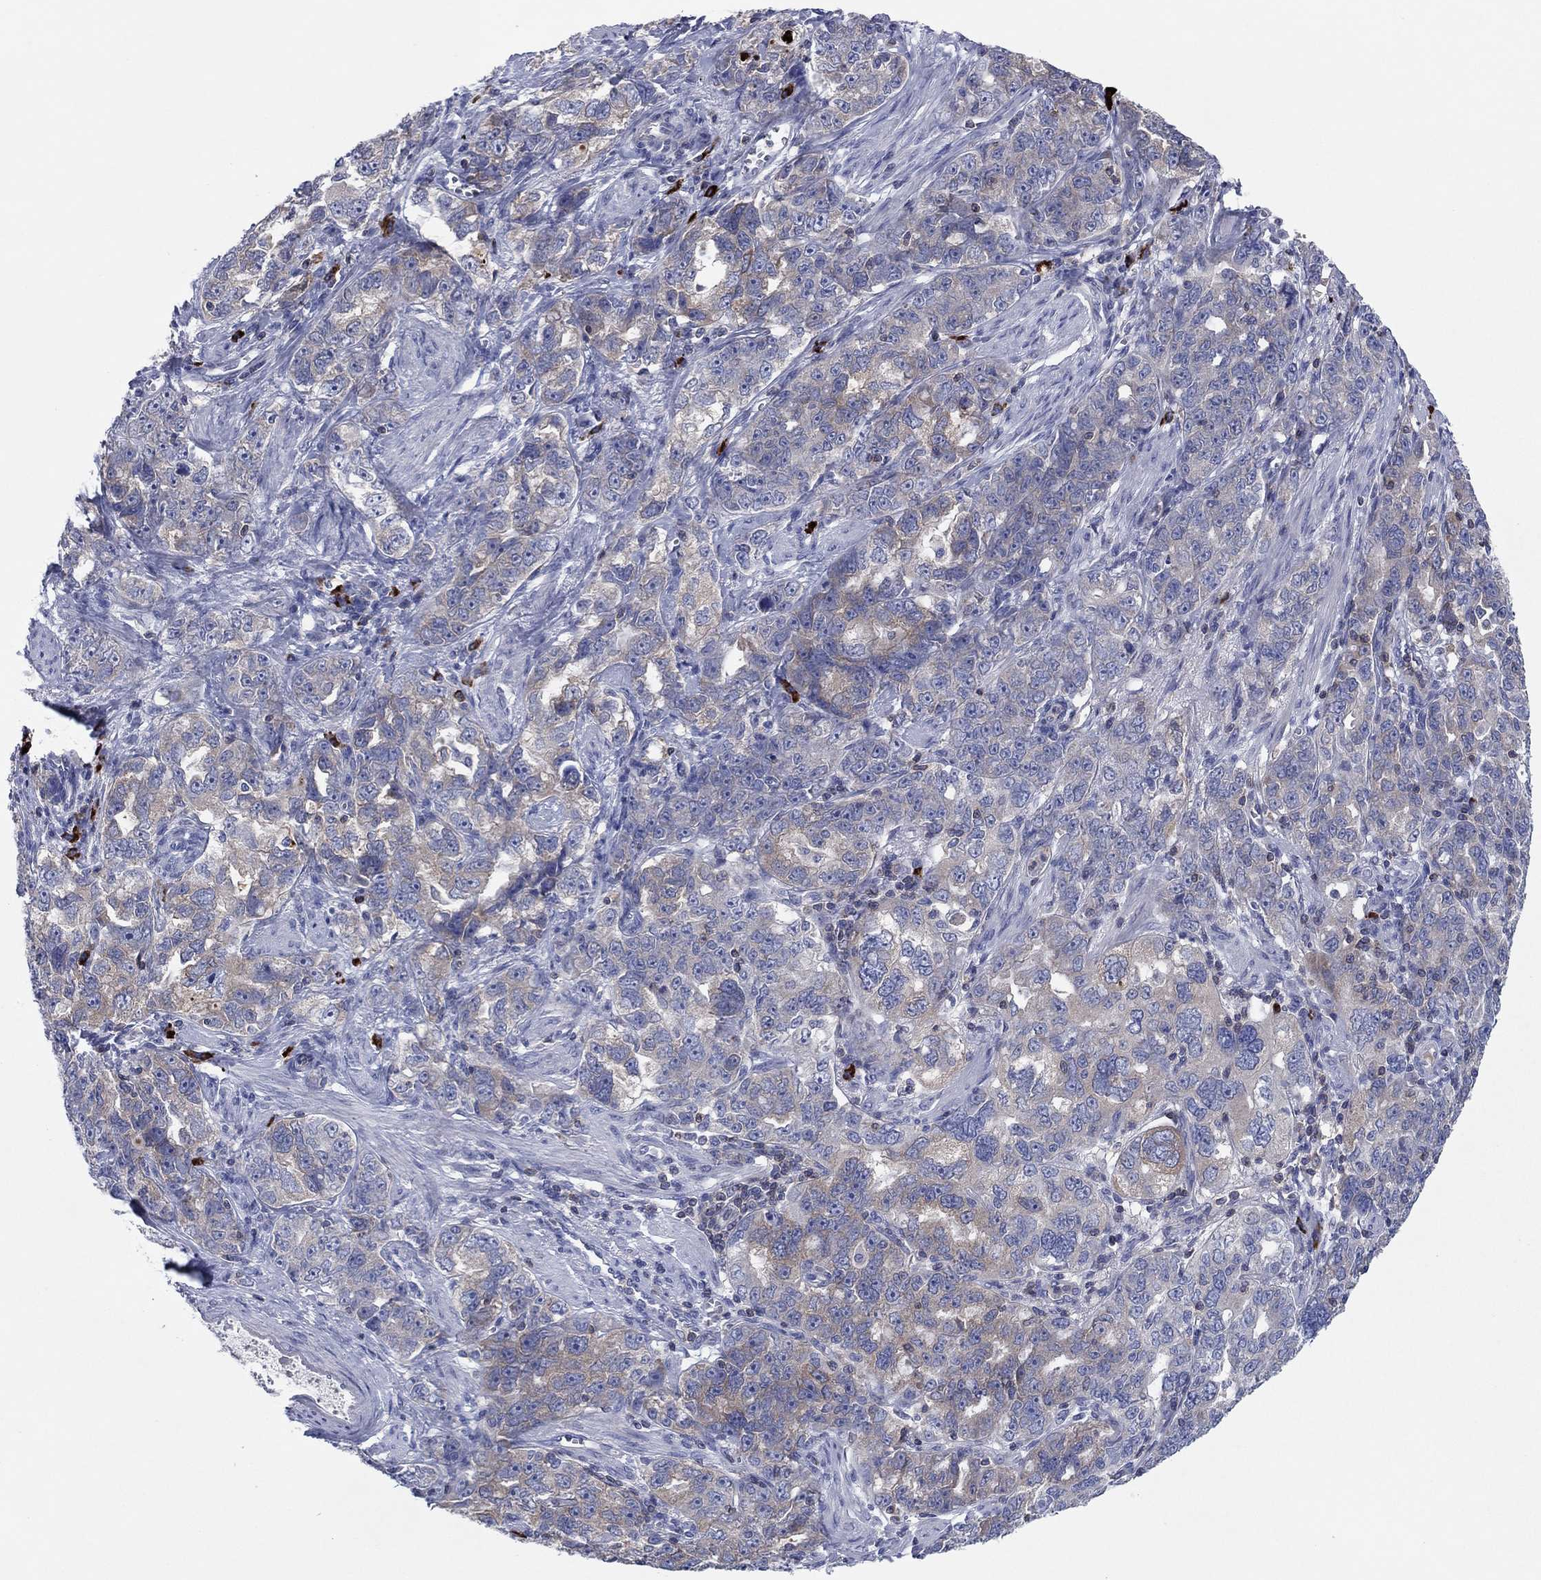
{"staining": {"intensity": "weak", "quantity": "<25%", "location": "cytoplasmic/membranous"}, "tissue": "ovarian cancer", "cell_type": "Tumor cells", "image_type": "cancer", "snomed": [{"axis": "morphology", "description": "Cystadenocarcinoma, serous, NOS"}, {"axis": "topography", "description": "Ovary"}], "caption": "High power microscopy histopathology image of an IHC image of ovarian cancer (serous cystadenocarcinoma), revealing no significant positivity in tumor cells.", "gene": "PVR", "patient": {"sex": "female", "age": 51}}